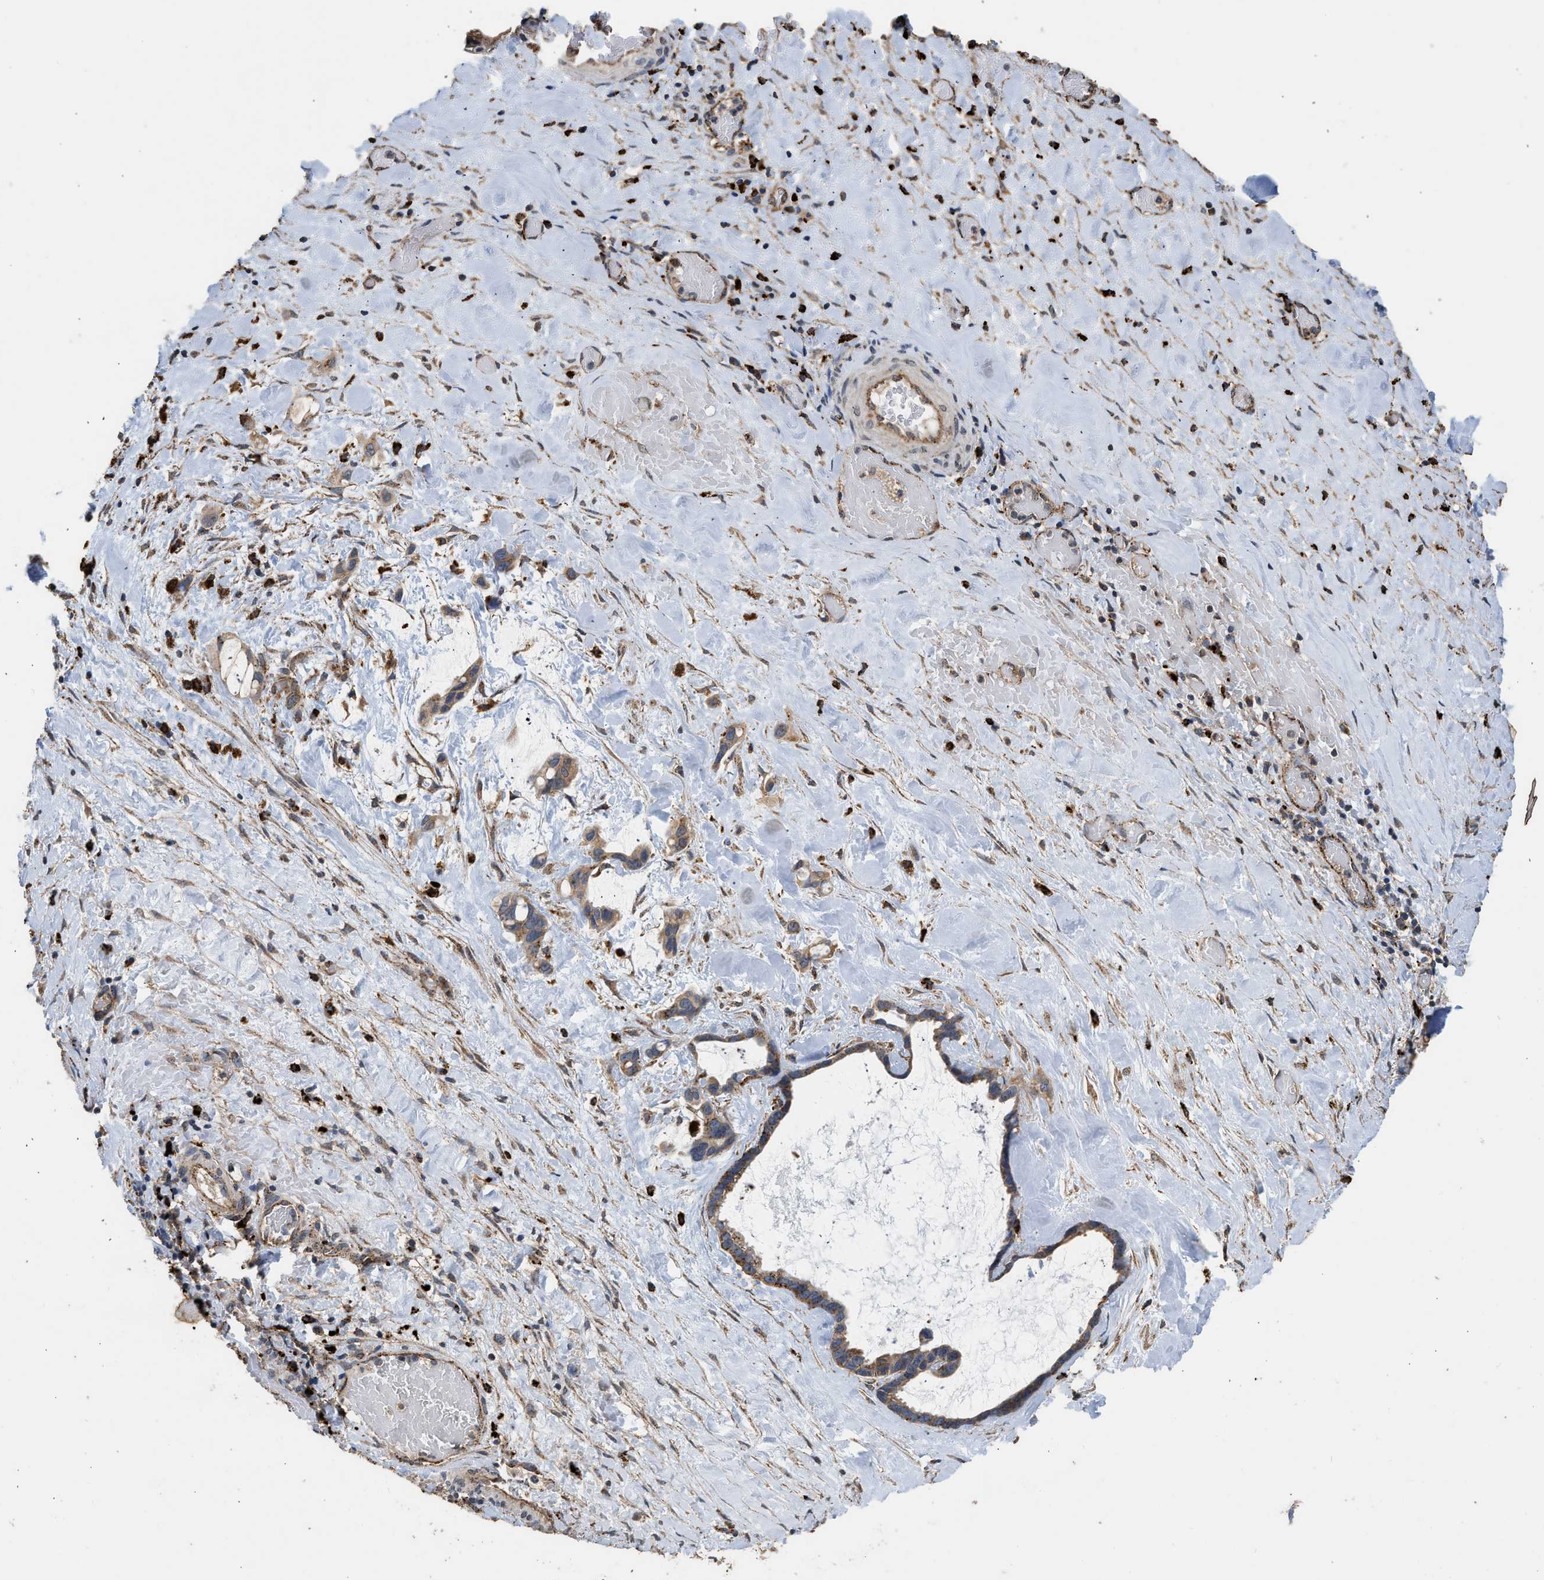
{"staining": {"intensity": "moderate", "quantity": ">75%", "location": "cytoplasmic/membranous"}, "tissue": "liver cancer", "cell_type": "Tumor cells", "image_type": "cancer", "snomed": [{"axis": "morphology", "description": "Cholangiocarcinoma"}, {"axis": "topography", "description": "Liver"}], "caption": "Protein expression by immunohistochemistry demonstrates moderate cytoplasmic/membranous positivity in approximately >75% of tumor cells in liver cancer.", "gene": "CTSV", "patient": {"sex": "female", "age": 65}}